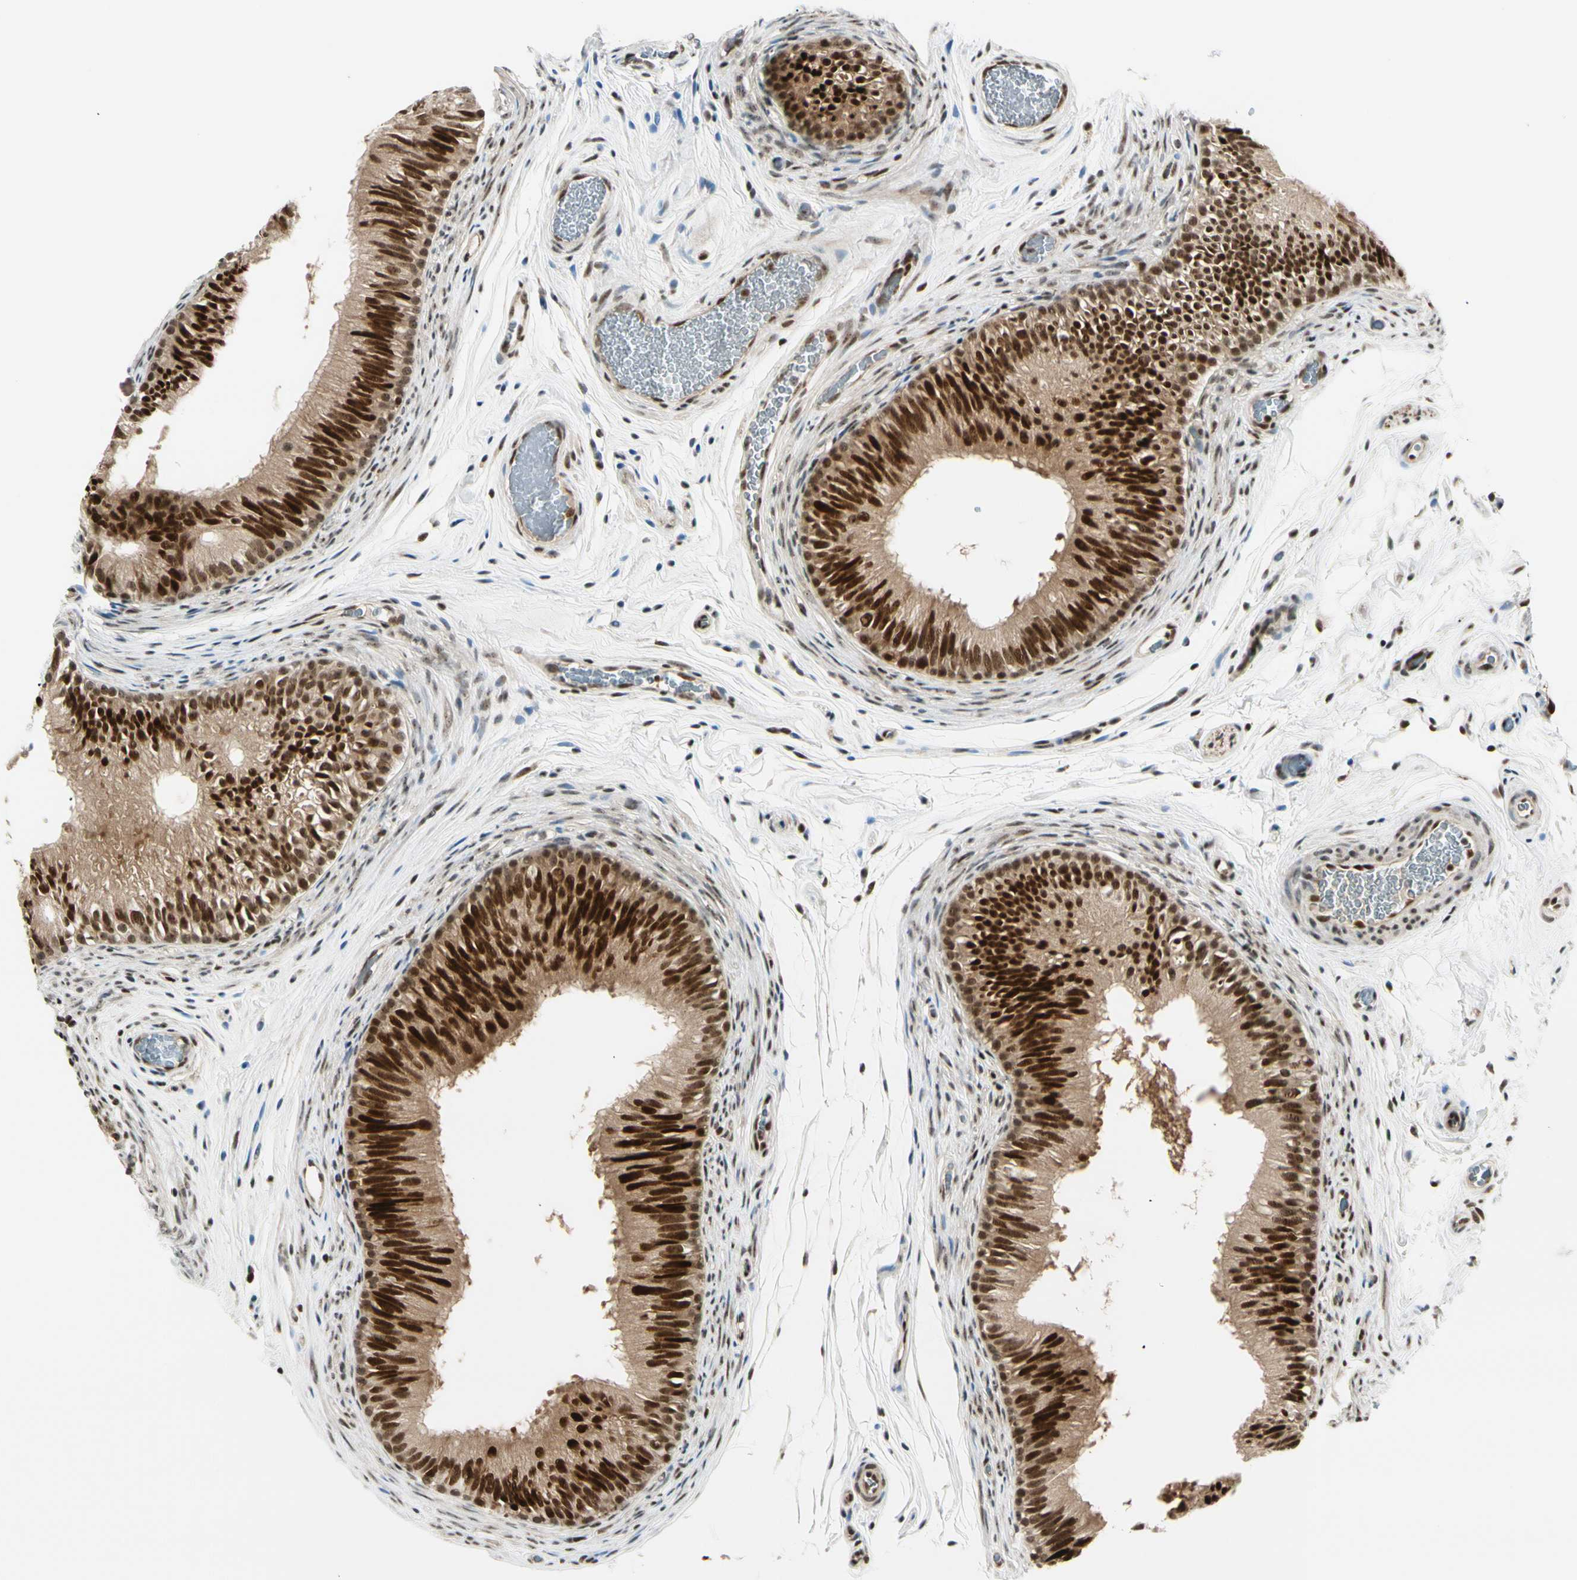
{"staining": {"intensity": "strong", "quantity": ">75%", "location": "cytoplasmic/membranous,nuclear"}, "tissue": "epididymis", "cell_type": "Glandular cells", "image_type": "normal", "snomed": [{"axis": "morphology", "description": "Normal tissue, NOS"}, {"axis": "topography", "description": "Epididymis"}], "caption": "Immunohistochemical staining of normal human epididymis exhibits >75% levels of strong cytoplasmic/membranous,nuclear protein expression in about >75% of glandular cells.", "gene": "DAXX", "patient": {"sex": "male", "age": 36}}